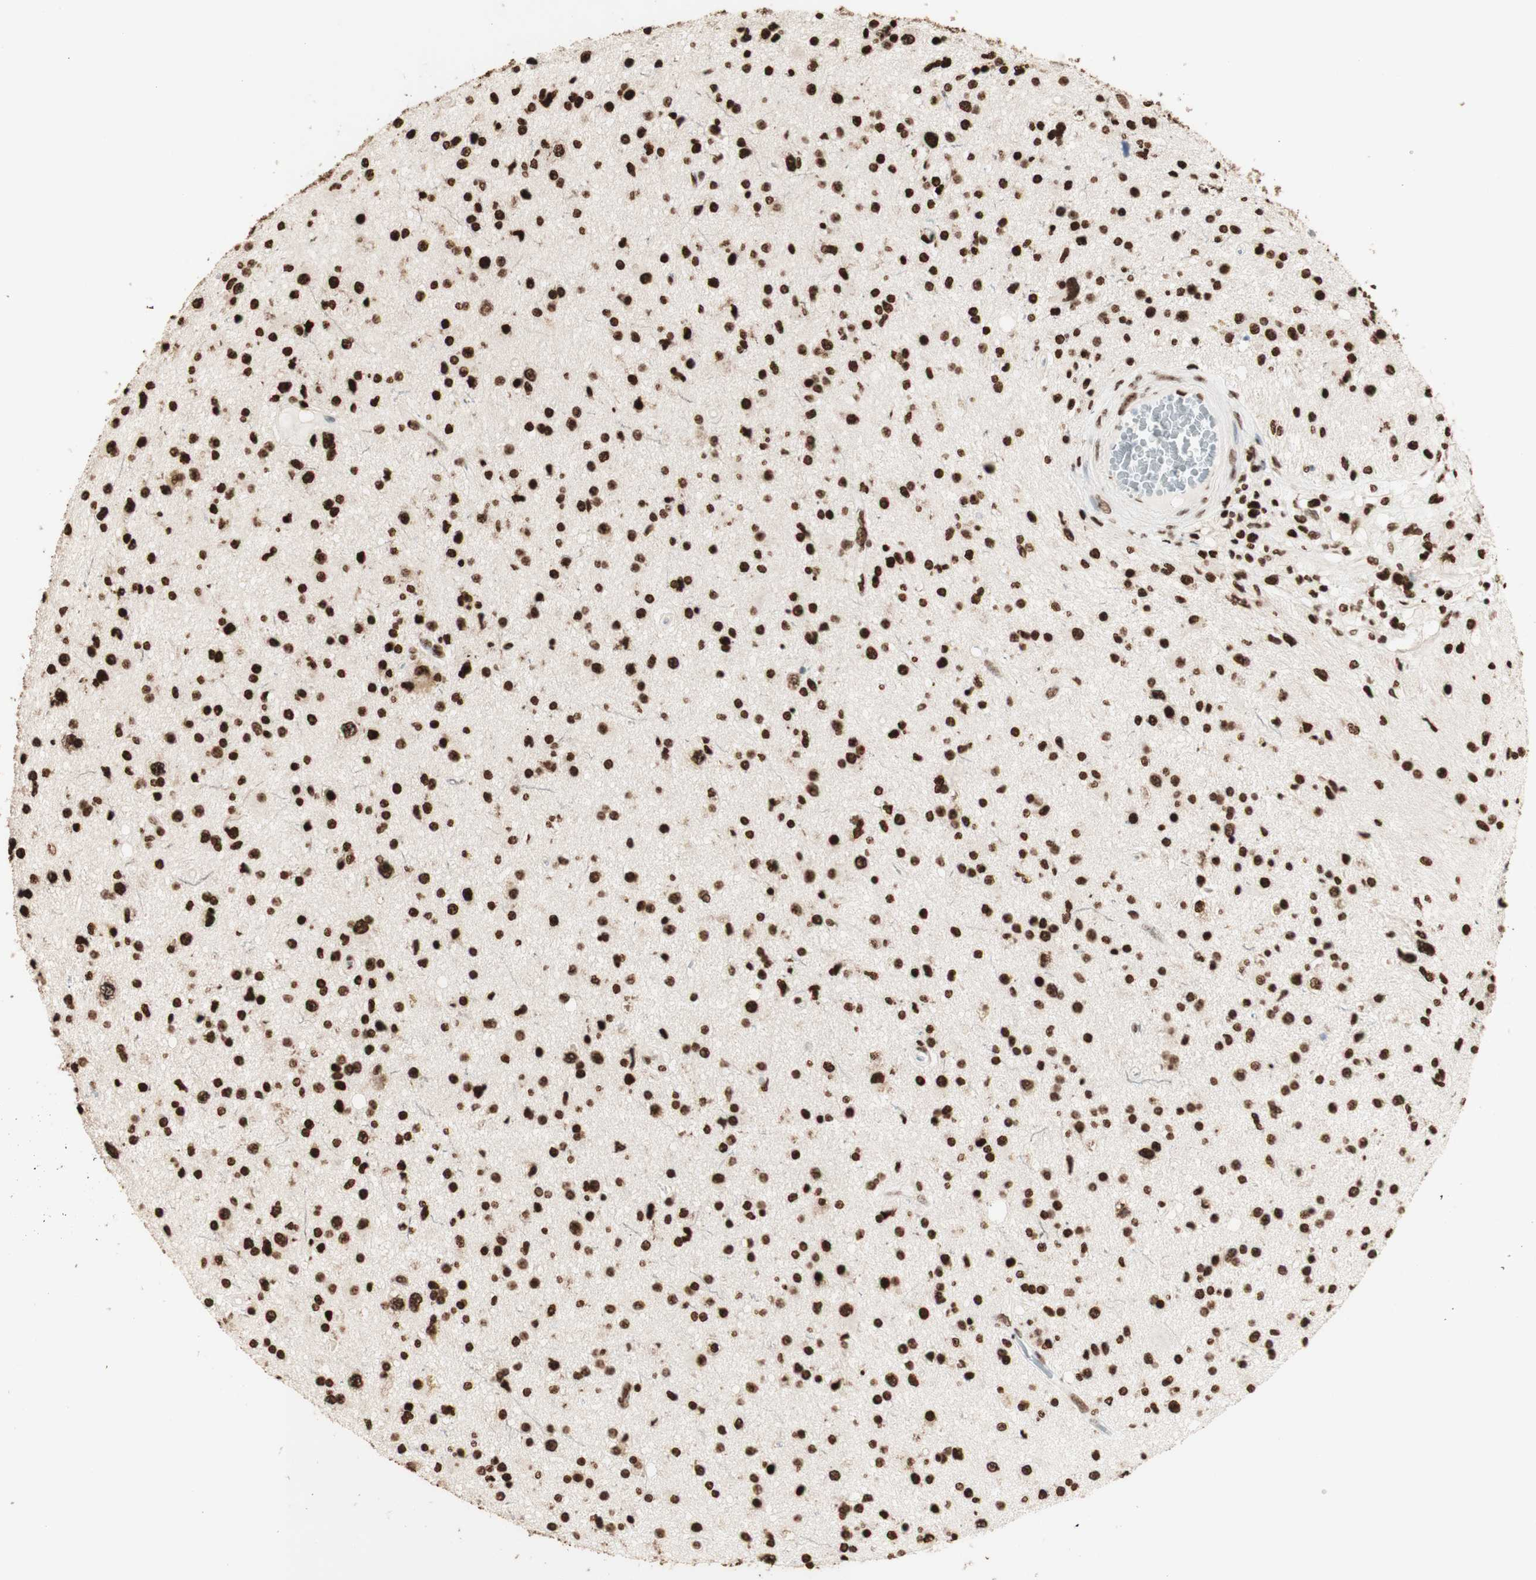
{"staining": {"intensity": "strong", "quantity": ">75%", "location": "nuclear"}, "tissue": "glioma", "cell_type": "Tumor cells", "image_type": "cancer", "snomed": [{"axis": "morphology", "description": "Glioma, malignant, High grade"}, {"axis": "topography", "description": "Brain"}], "caption": "Strong nuclear protein staining is appreciated in about >75% of tumor cells in high-grade glioma (malignant).", "gene": "HNRNPA2B1", "patient": {"sex": "male", "age": 33}}